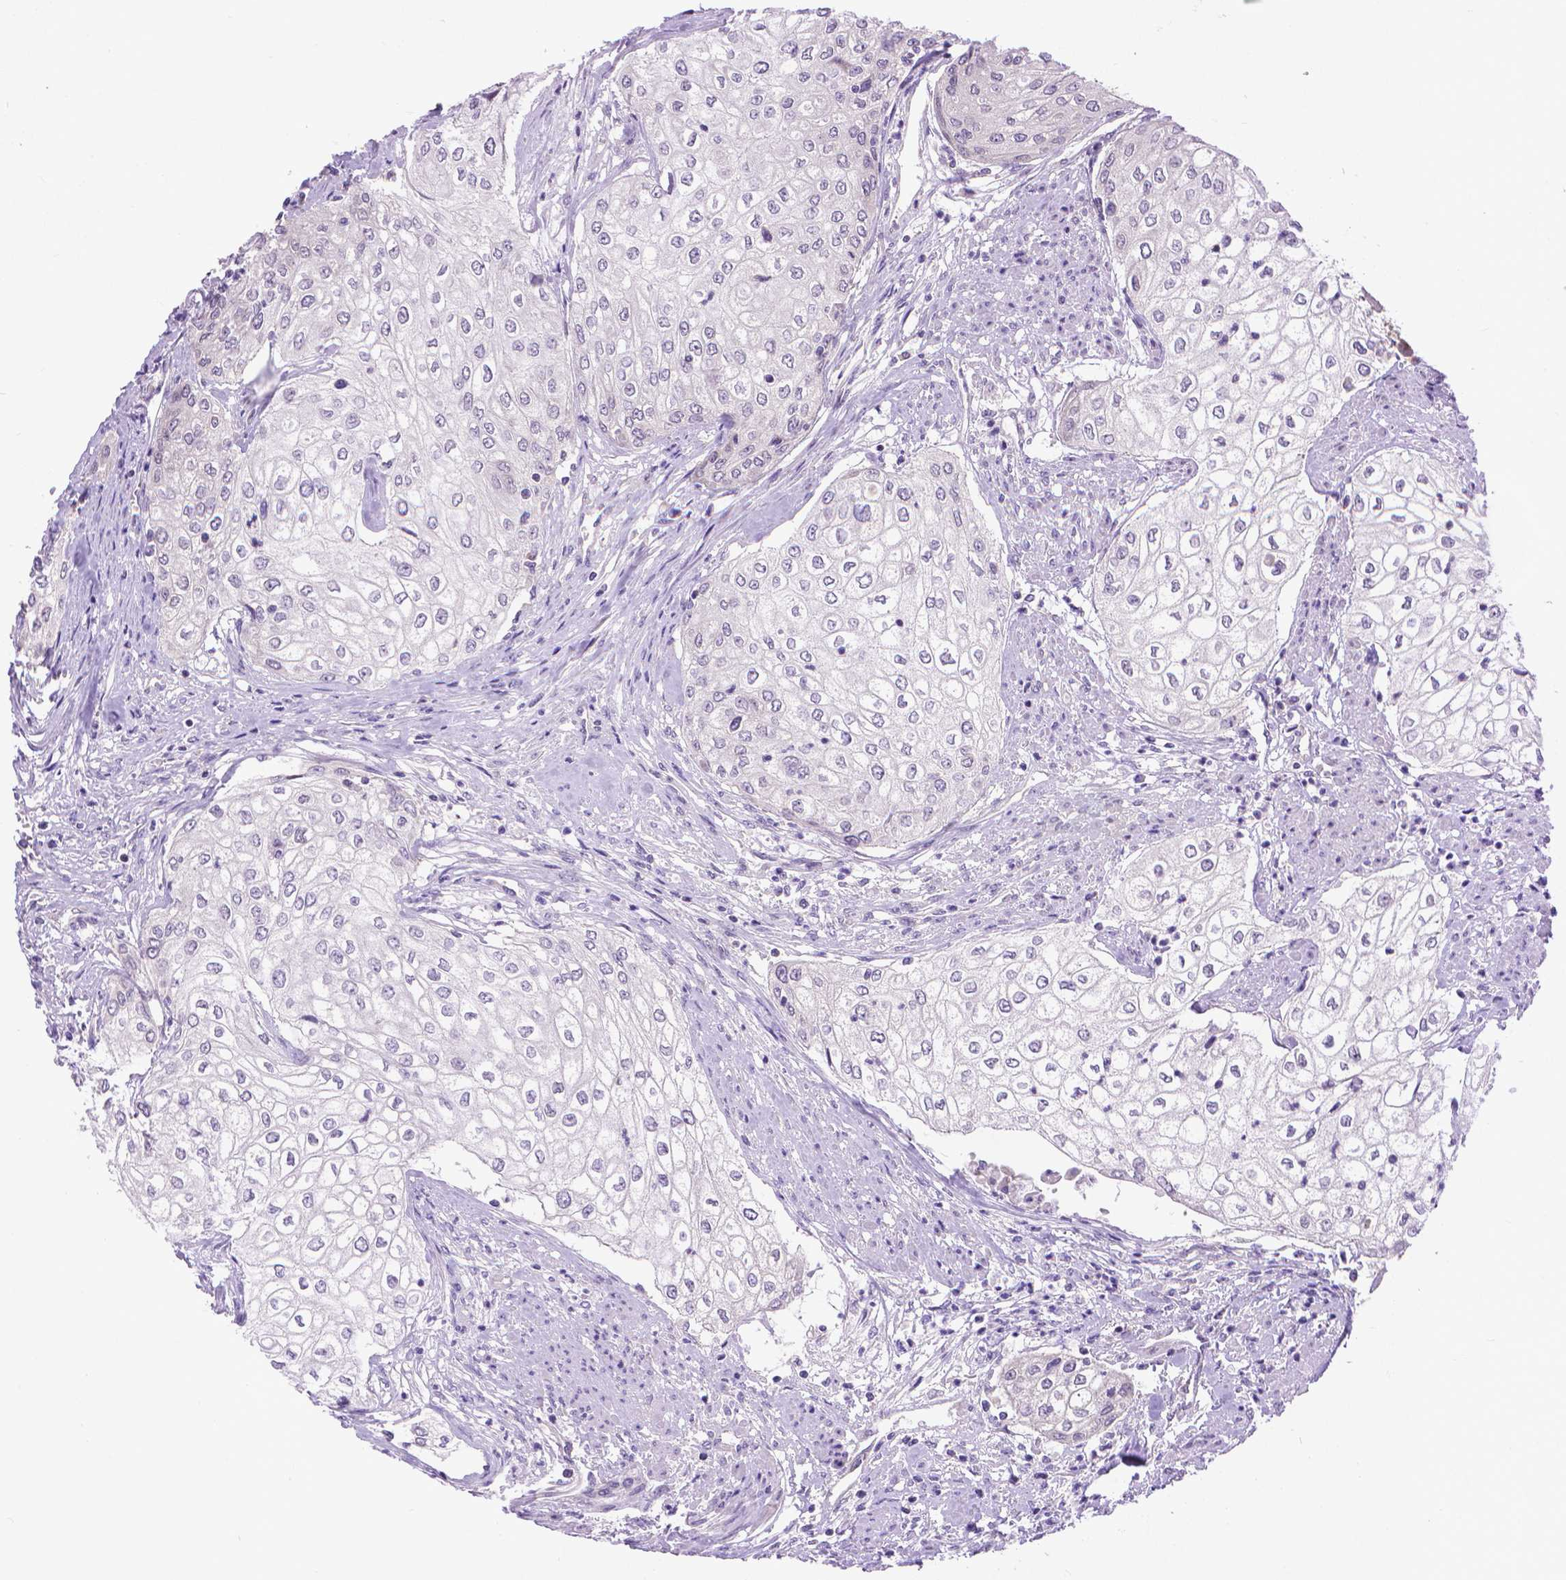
{"staining": {"intensity": "negative", "quantity": "none", "location": "none"}, "tissue": "urothelial cancer", "cell_type": "Tumor cells", "image_type": "cancer", "snomed": [{"axis": "morphology", "description": "Urothelial carcinoma, High grade"}, {"axis": "topography", "description": "Urinary bladder"}], "caption": "An immunohistochemistry micrograph of urothelial carcinoma (high-grade) is shown. There is no staining in tumor cells of urothelial carcinoma (high-grade).", "gene": "SYN1", "patient": {"sex": "male", "age": 62}}